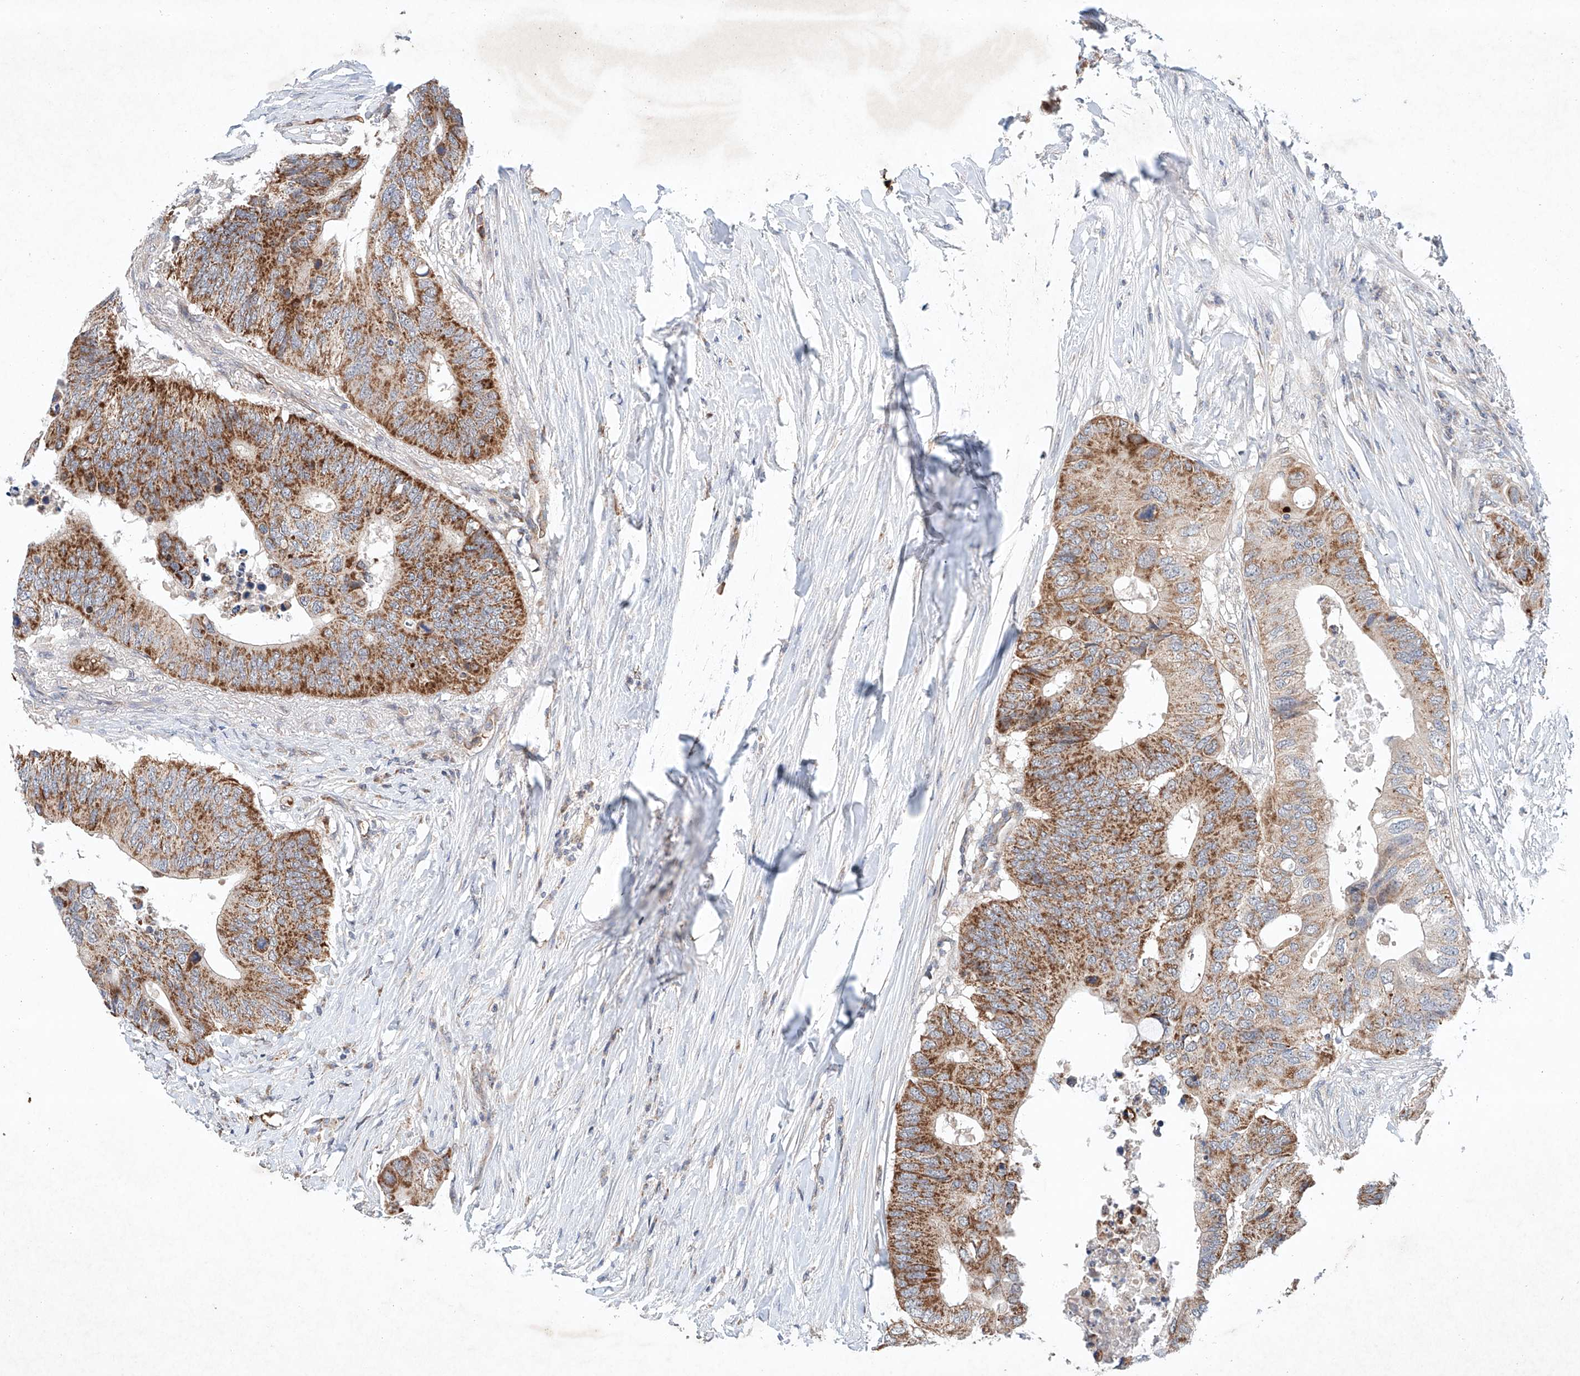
{"staining": {"intensity": "moderate", "quantity": ">75%", "location": "cytoplasmic/membranous"}, "tissue": "colorectal cancer", "cell_type": "Tumor cells", "image_type": "cancer", "snomed": [{"axis": "morphology", "description": "Adenocarcinoma, NOS"}, {"axis": "topography", "description": "Colon"}], "caption": "Human adenocarcinoma (colorectal) stained for a protein (brown) displays moderate cytoplasmic/membranous positive positivity in about >75% of tumor cells.", "gene": "FASTK", "patient": {"sex": "male", "age": 71}}